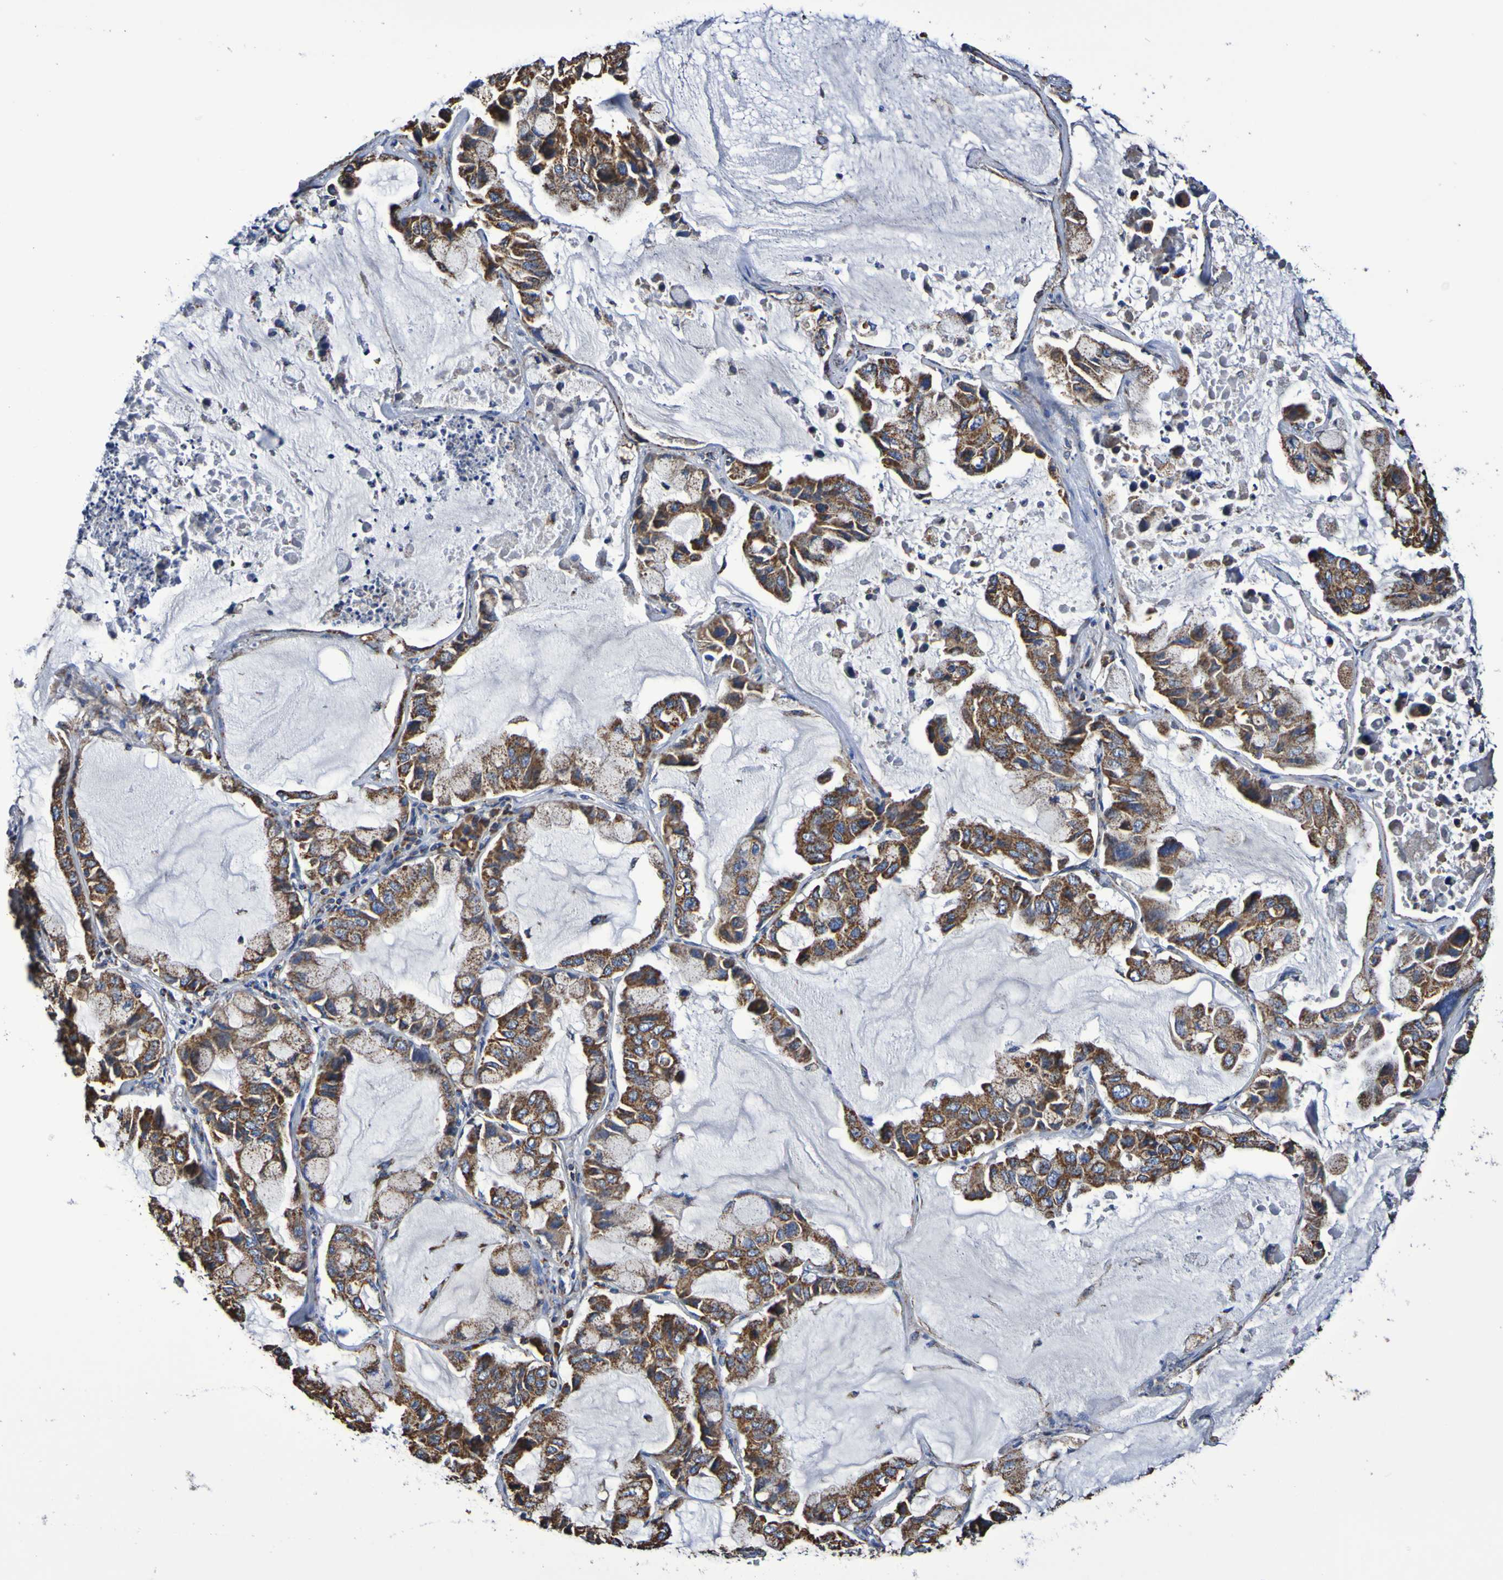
{"staining": {"intensity": "moderate", "quantity": ">75%", "location": "cytoplasmic/membranous"}, "tissue": "lung cancer", "cell_type": "Tumor cells", "image_type": "cancer", "snomed": [{"axis": "morphology", "description": "Adenocarcinoma, NOS"}, {"axis": "topography", "description": "Lung"}], "caption": "DAB (3,3'-diaminobenzidine) immunohistochemical staining of lung adenocarcinoma demonstrates moderate cytoplasmic/membranous protein staining in about >75% of tumor cells.", "gene": "IL18R1", "patient": {"sex": "male", "age": 64}}